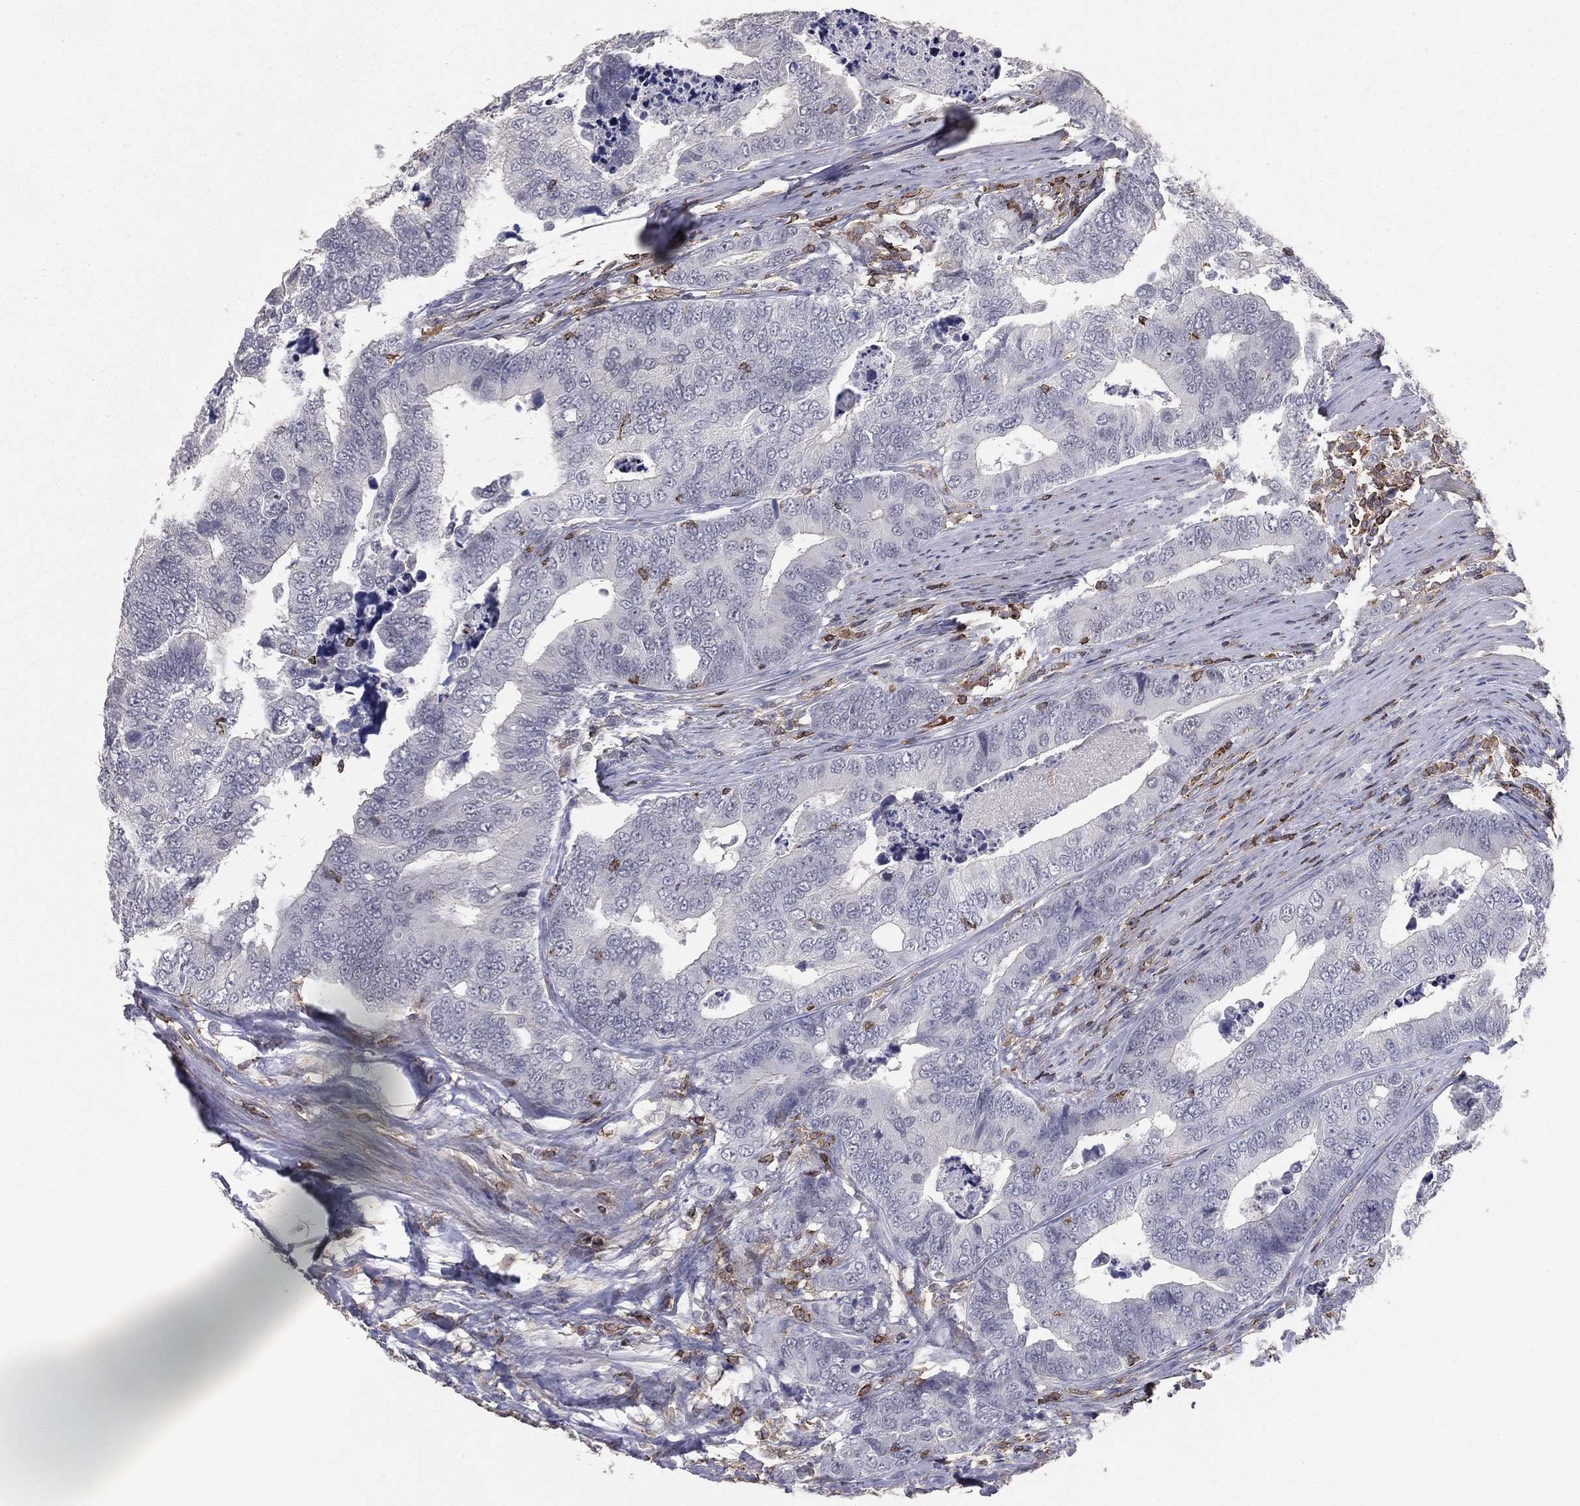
{"staining": {"intensity": "negative", "quantity": "none", "location": "none"}, "tissue": "colorectal cancer", "cell_type": "Tumor cells", "image_type": "cancer", "snomed": [{"axis": "morphology", "description": "Adenocarcinoma, NOS"}, {"axis": "topography", "description": "Colon"}], "caption": "Protein analysis of colorectal adenocarcinoma shows no significant expression in tumor cells.", "gene": "PSTPIP1", "patient": {"sex": "female", "age": 72}}